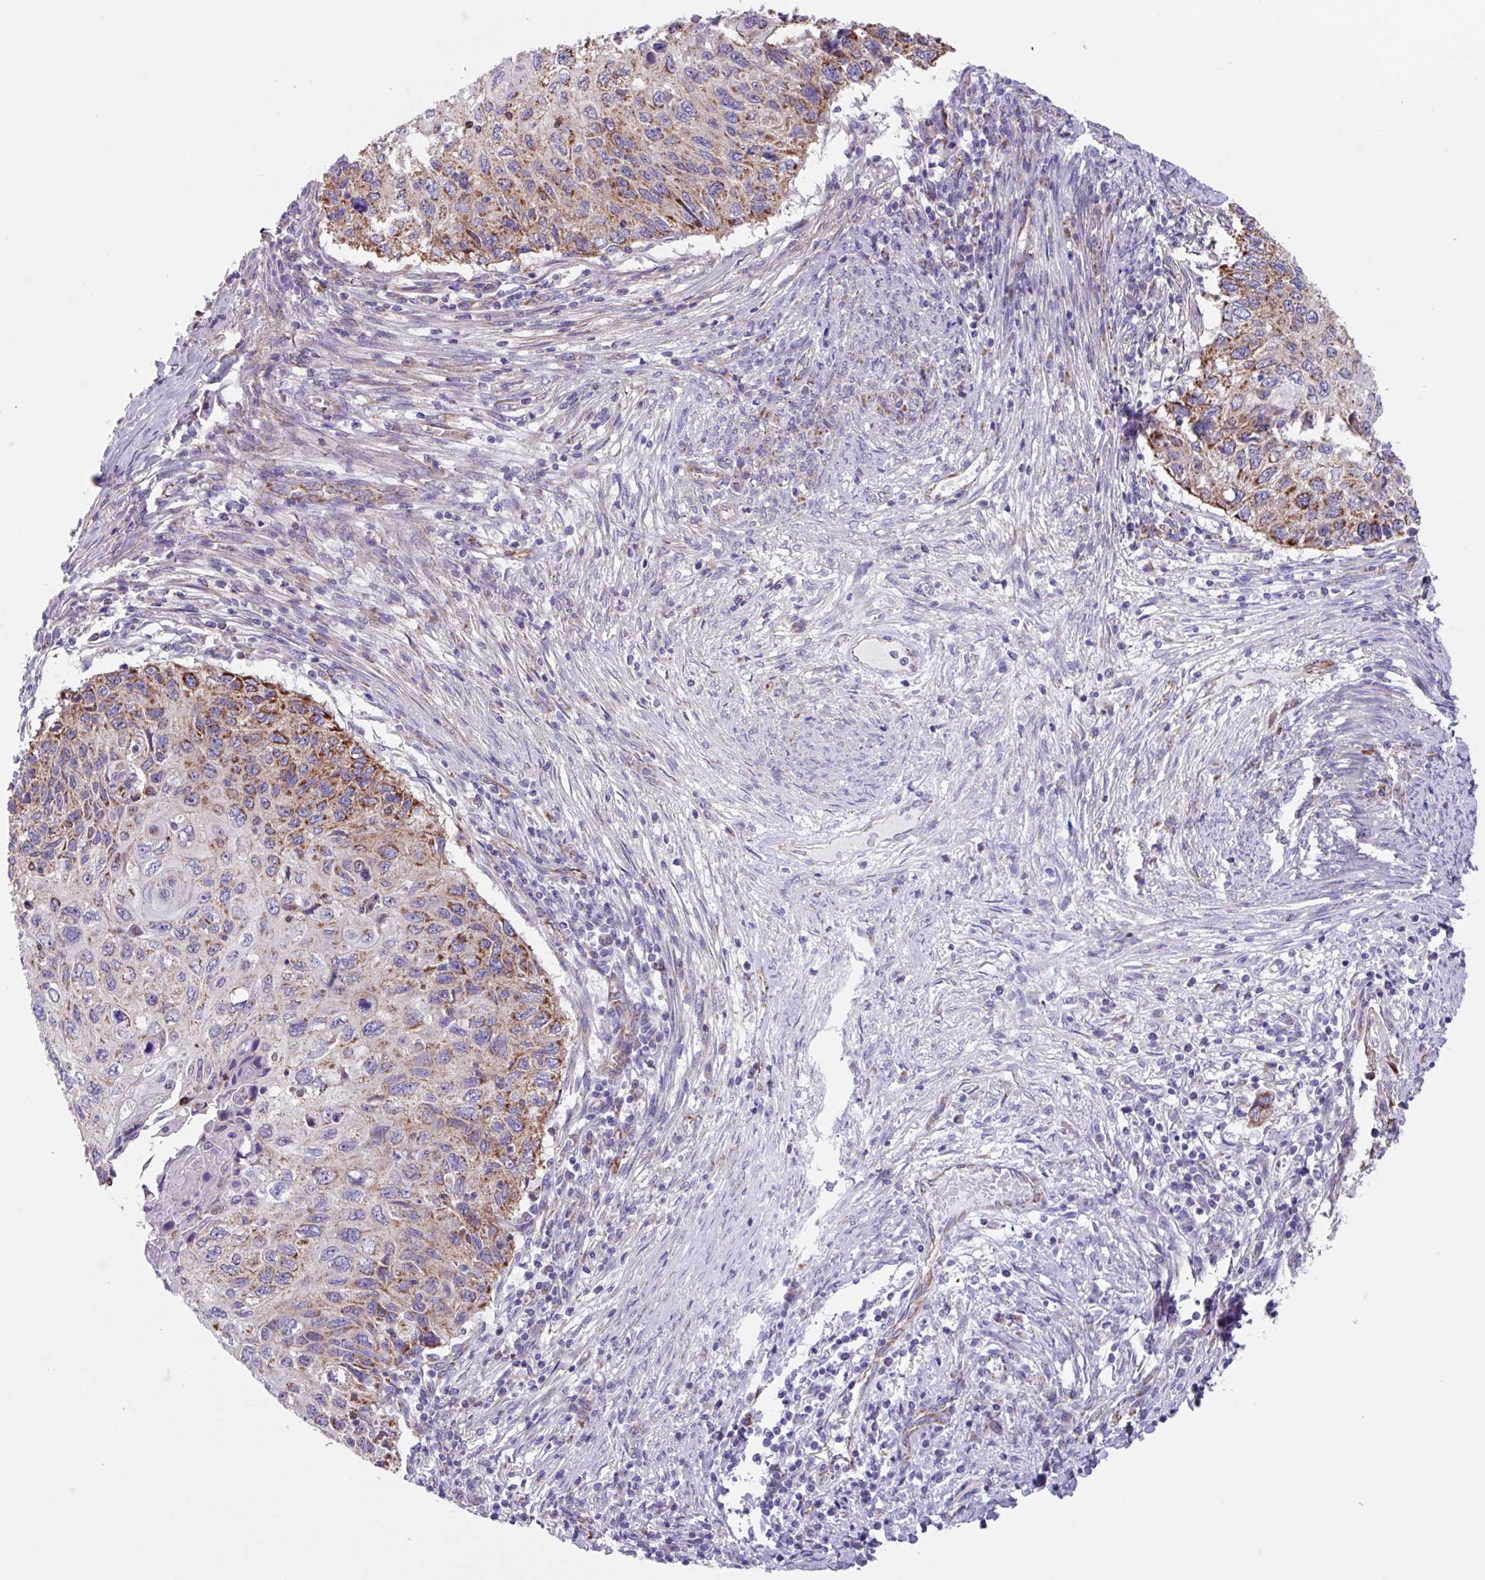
{"staining": {"intensity": "moderate", "quantity": "25%-75%", "location": "cytoplasmic/membranous"}, "tissue": "cervical cancer", "cell_type": "Tumor cells", "image_type": "cancer", "snomed": [{"axis": "morphology", "description": "Squamous cell carcinoma, NOS"}, {"axis": "topography", "description": "Cervix"}], "caption": "About 25%-75% of tumor cells in squamous cell carcinoma (cervical) reveal moderate cytoplasmic/membranous protein positivity as visualized by brown immunohistochemical staining.", "gene": "OTULIN", "patient": {"sex": "female", "age": 70}}